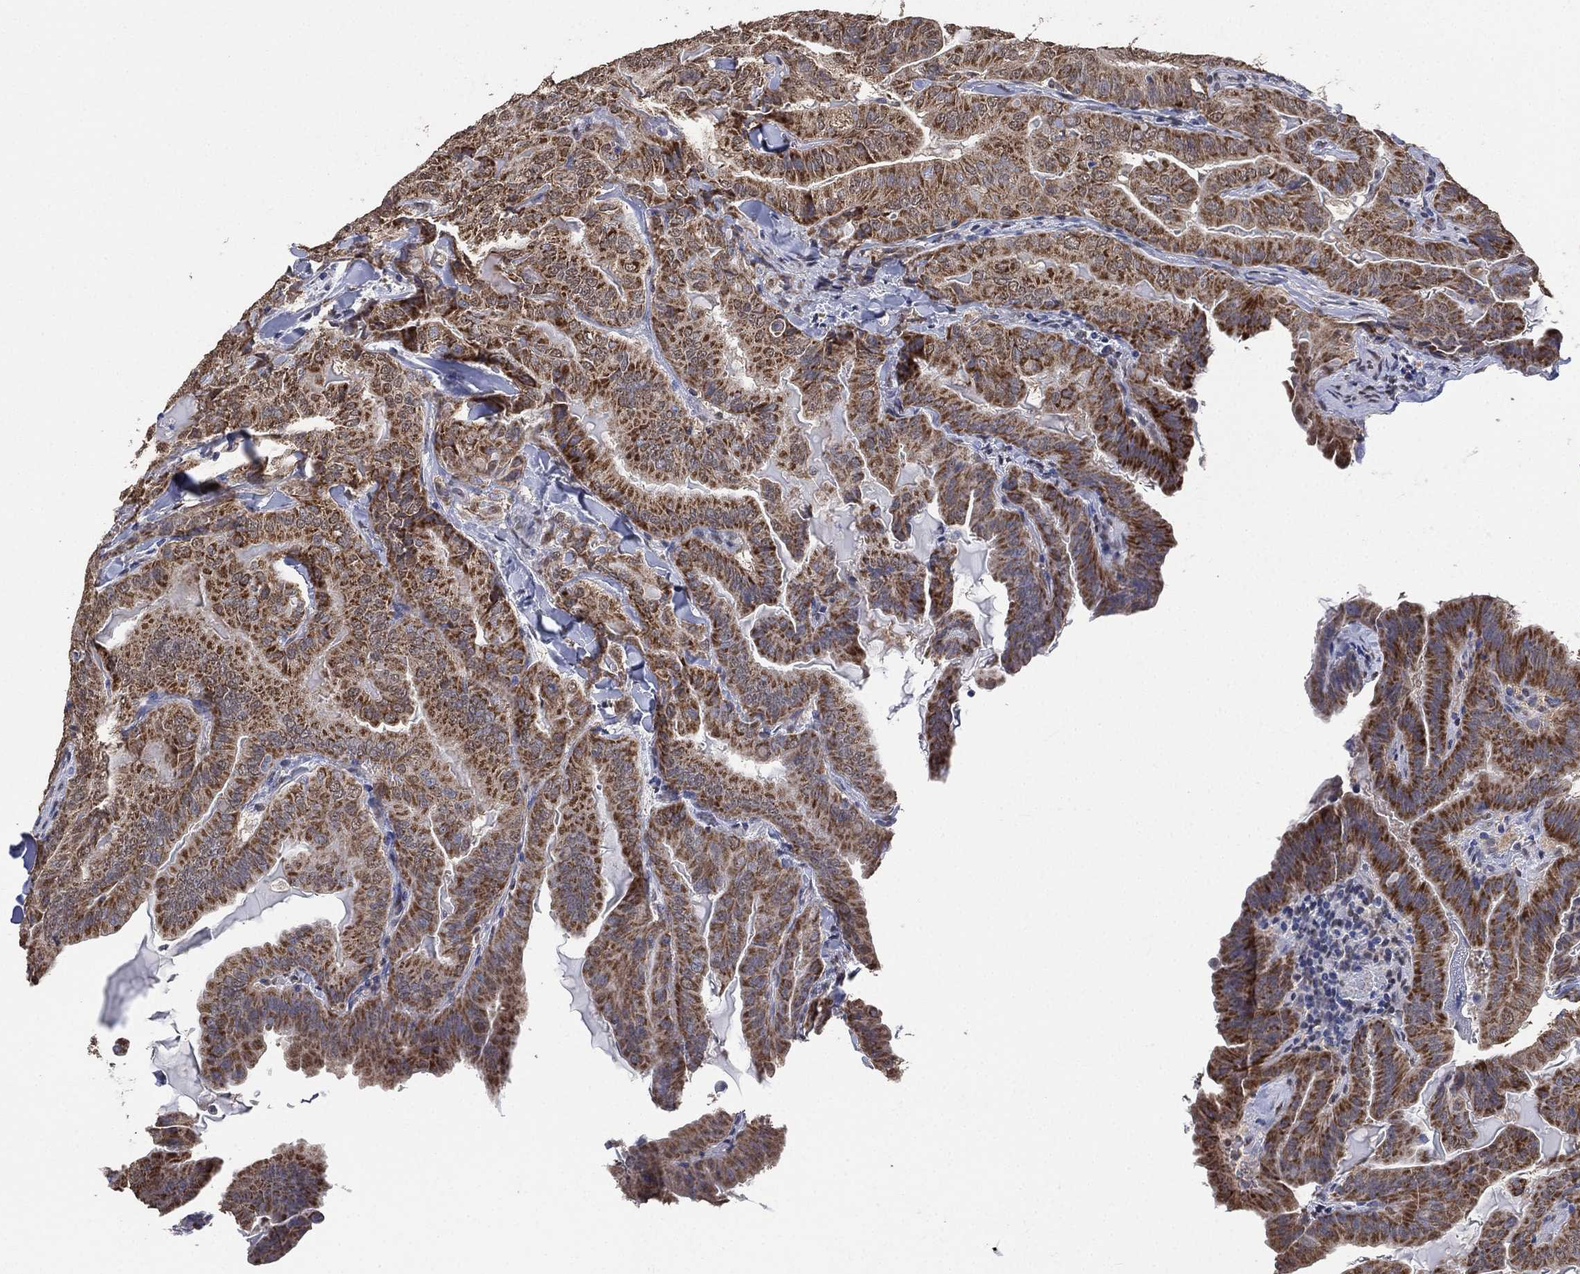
{"staining": {"intensity": "strong", "quantity": ">75%", "location": "cytoplasmic/membranous"}, "tissue": "thyroid cancer", "cell_type": "Tumor cells", "image_type": "cancer", "snomed": [{"axis": "morphology", "description": "Papillary adenocarcinoma, NOS"}, {"axis": "topography", "description": "Thyroid gland"}], "caption": "High-power microscopy captured an immunohistochemistry image of papillary adenocarcinoma (thyroid), revealing strong cytoplasmic/membranous positivity in approximately >75% of tumor cells. The protein of interest is shown in brown color, while the nuclei are stained blue.", "gene": "ALDH7A1", "patient": {"sex": "female", "age": 68}}